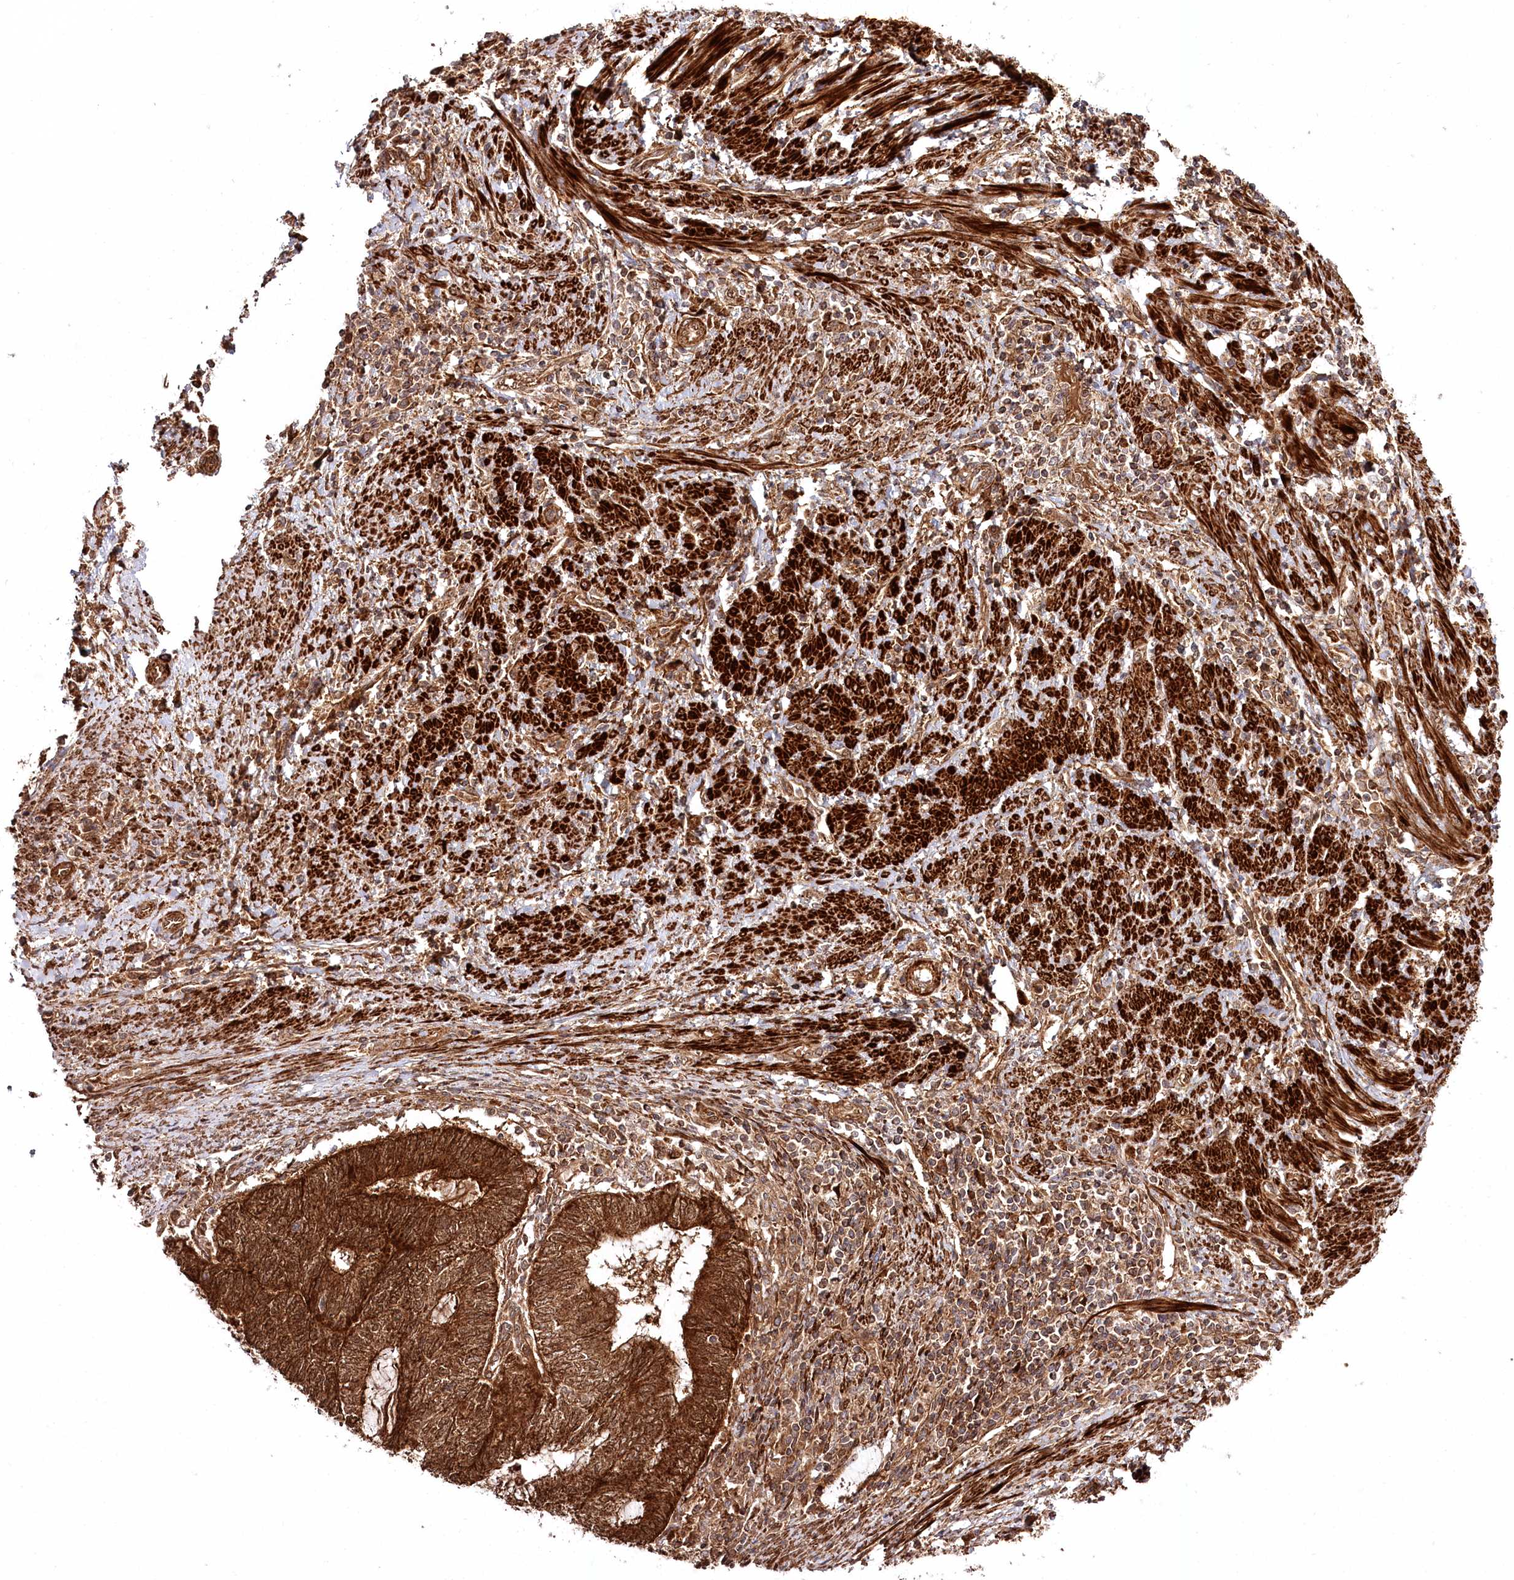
{"staining": {"intensity": "strong", "quantity": ">75%", "location": "cytoplasmic/membranous"}, "tissue": "endometrial cancer", "cell_type": "Tumor cells", "image_type": "cancer", "snomed": [{"axis": "morphology", "description": "Adenocarcinoma, NOS"}, {"axis": "topography", "description": "Uterus"}, {"axis": "topography", "description": "Endometrium"}], "caption": "Strong cytoplasmic/membranous positivity is appreciated in about >75% of tumor cells in adenocarcinoma (endometrial).", "gene": "REXO2", "patient": {"sex": "female", "age": 70}}